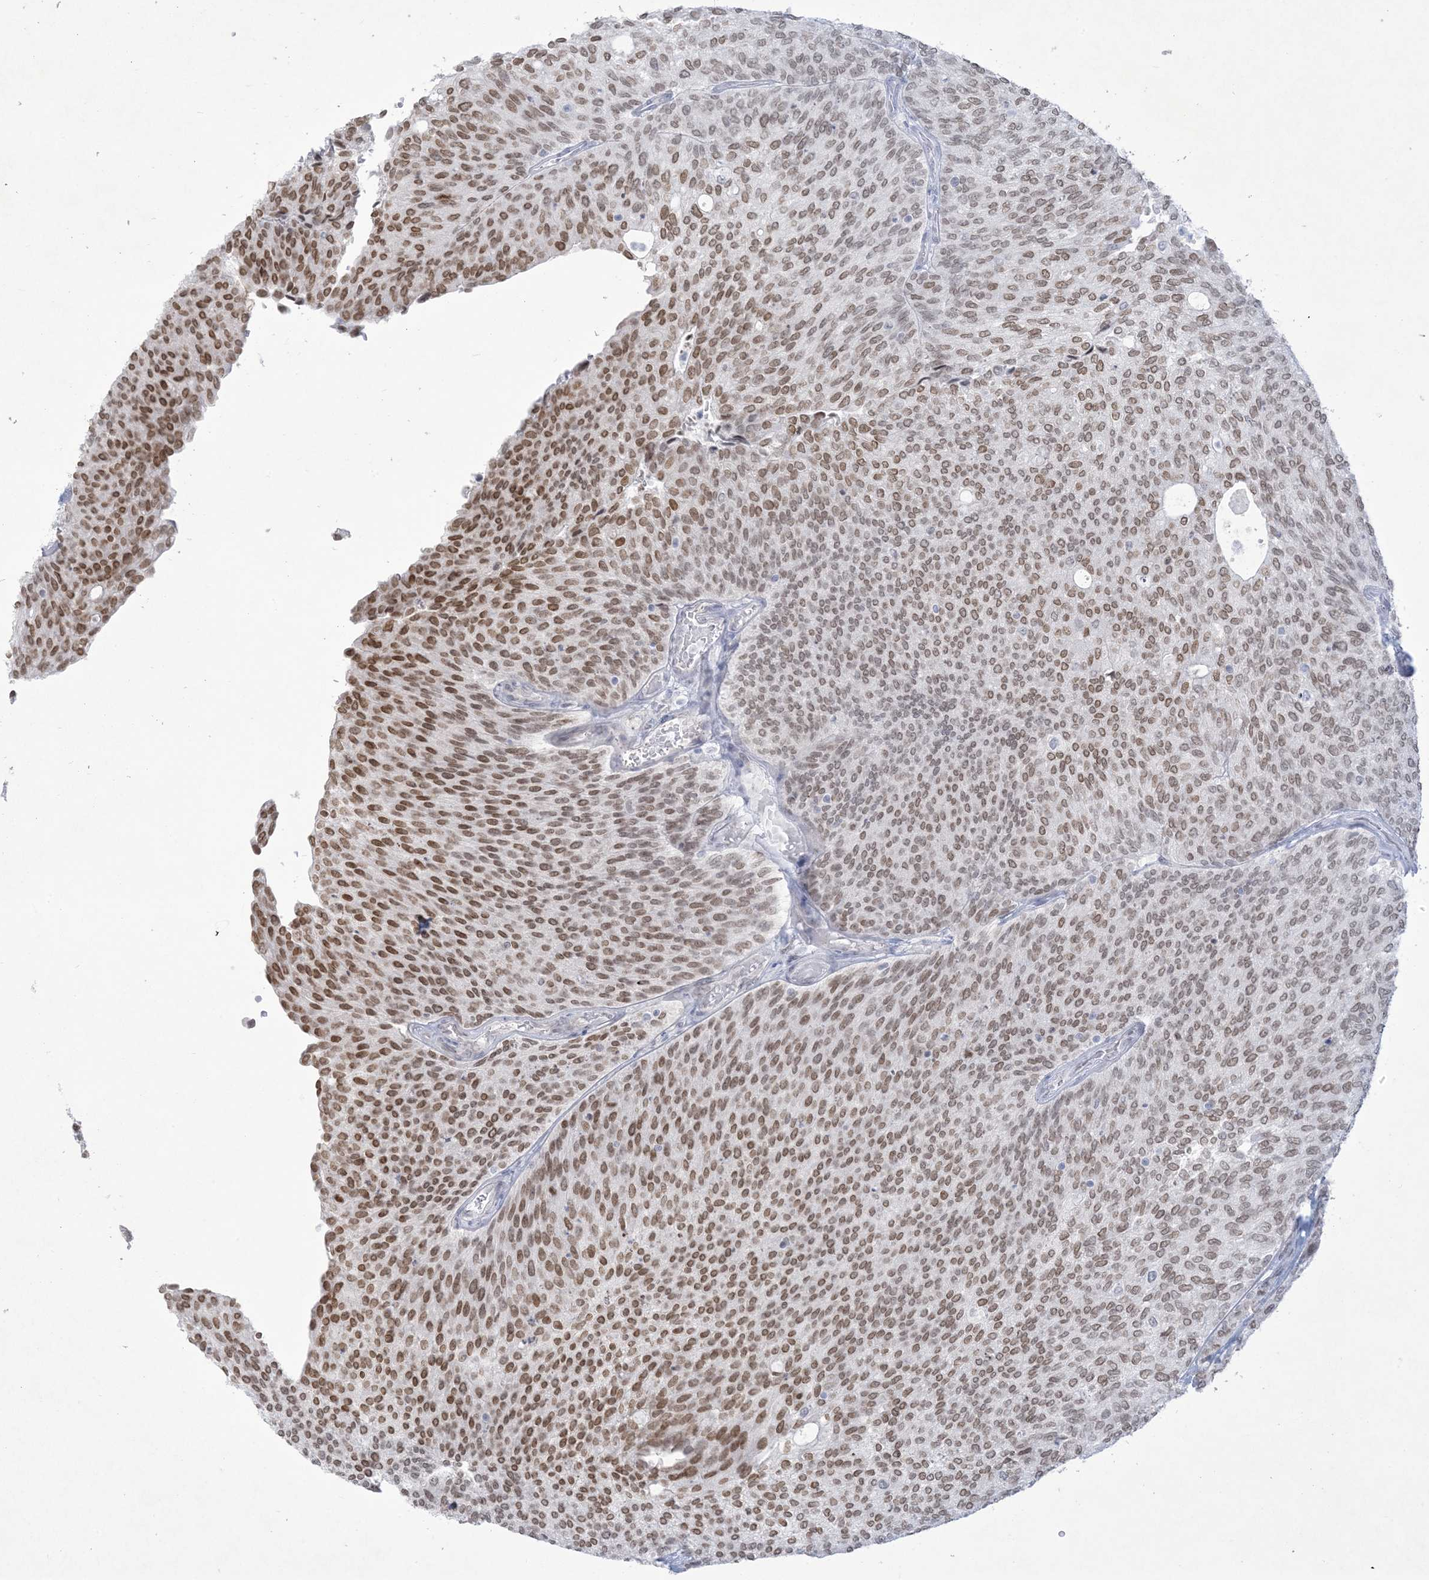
{"staining": {"intensity": "moderate", "quantity": ">75%", "location": "nuclear"}, "tissue": "urothelial cancer", "cell_type": "Tumor cells", "image_type": "cancer", "snomed": [{"axis": "morphology", "description": "Urothelial carcinoma, Low grade"}, {"axis": "topography", "description": "Urinary bladder"}], "caption": "This photomicrograph shows urothelial cancer stained with IHC to label a protein in brown. The nuclear of tumor cells show moderate positivity for the protein. Nuclei are counter-stained blue.", "gene": "HOMEZ", "patient": {"sex": "female", "age": 79}}